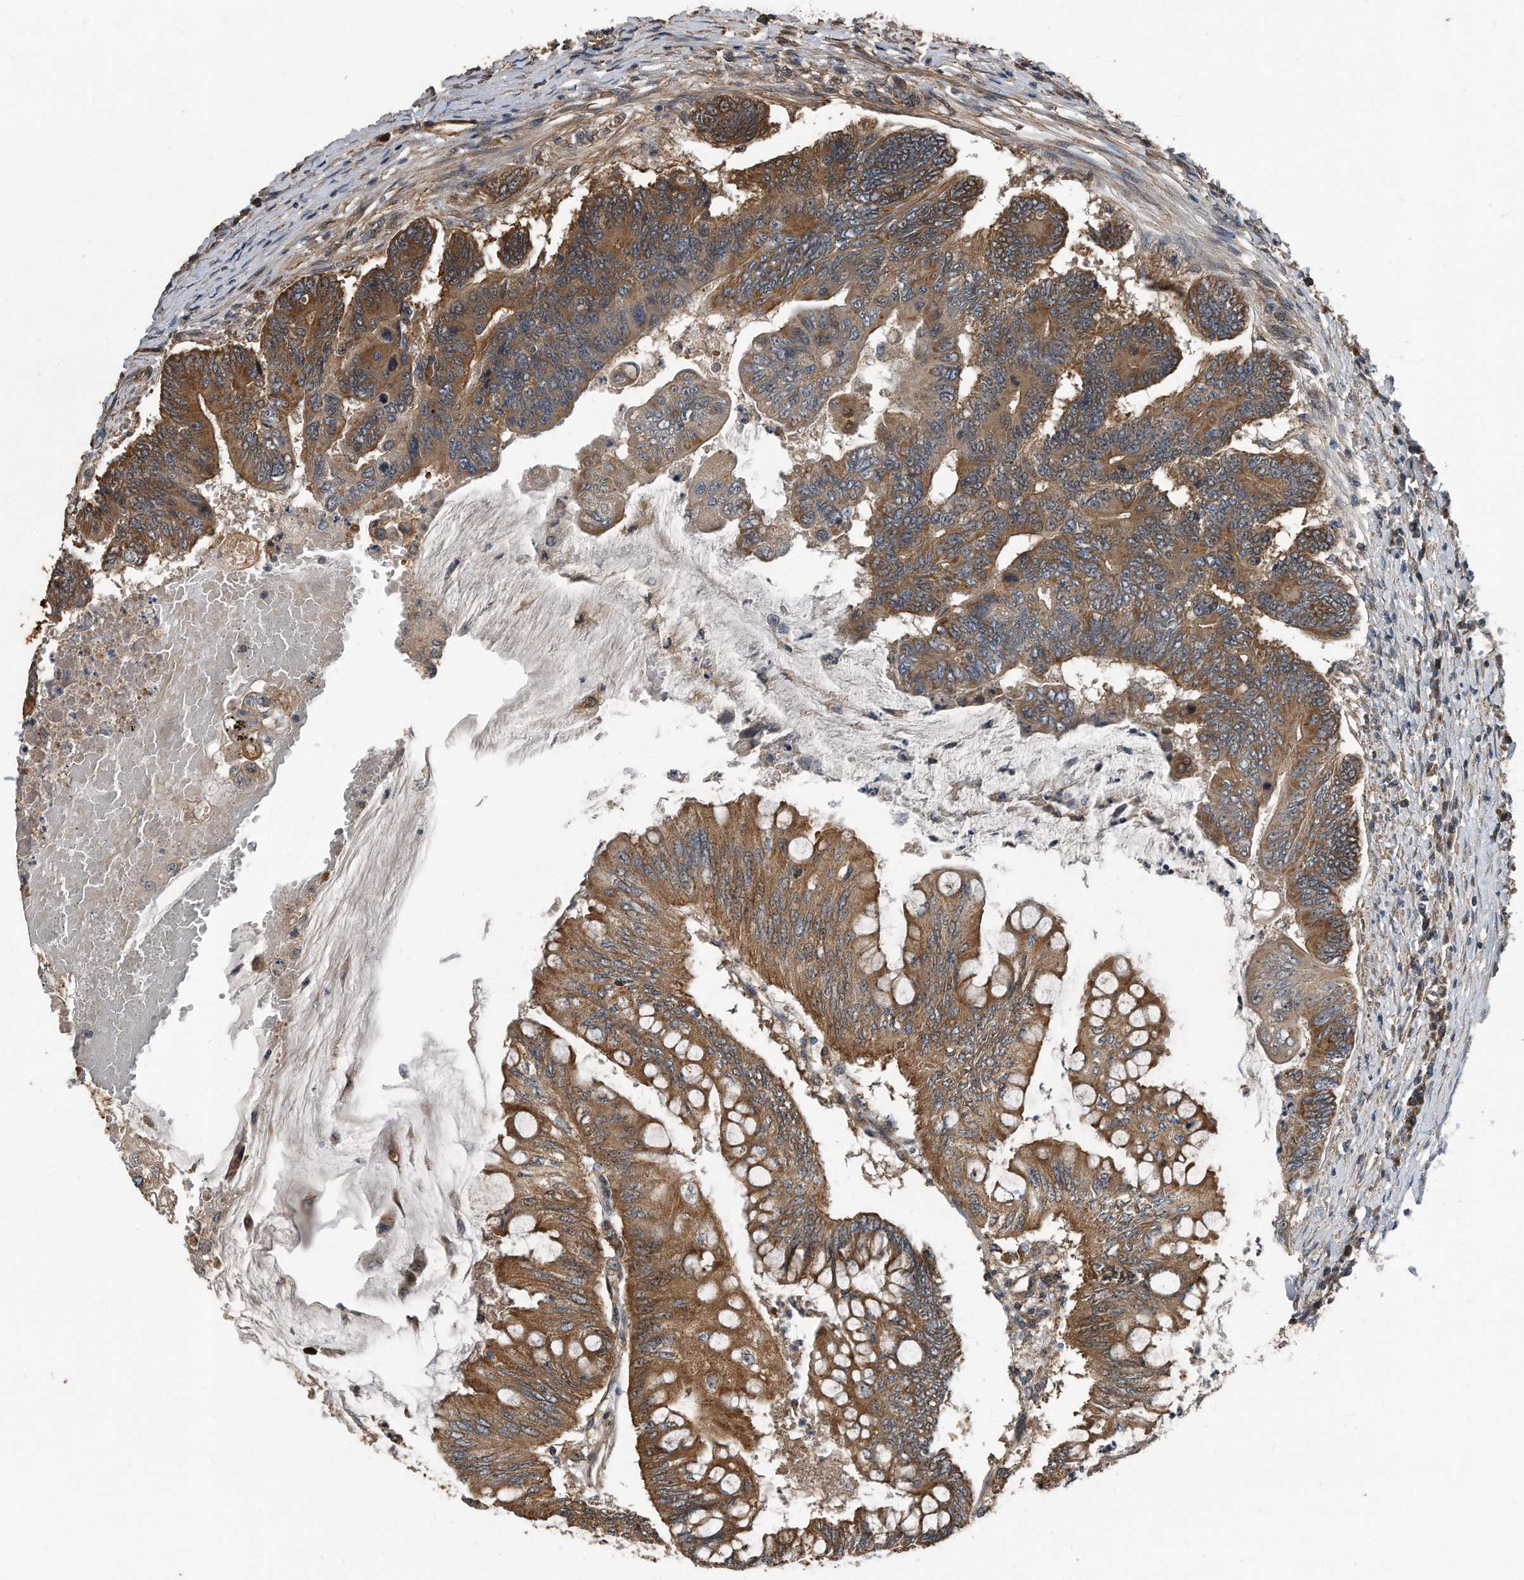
{"staining": {"intensity": "moderate", "quantity": ">75%", "location": "cytoplasmic/membranous"}, "tissue": "colorectal cancer", "cell_type": "Tumor cells", "image_type": "cancer", "snomed": [{"axis": "morphology", "description": "Adenoma, NOS"}, {"axis": "morphology", "description": "Adenocarcinoma, NOS"}, {"axis": "topography", "description": "Colon"}], "caption": "Adenoma (colorectal) tissue reveals moderate cytoplasmic/membranous expression in about >75% of tumor cells", "gene": "FAM136A", "patient": {"sex": "male", "age": 79}}